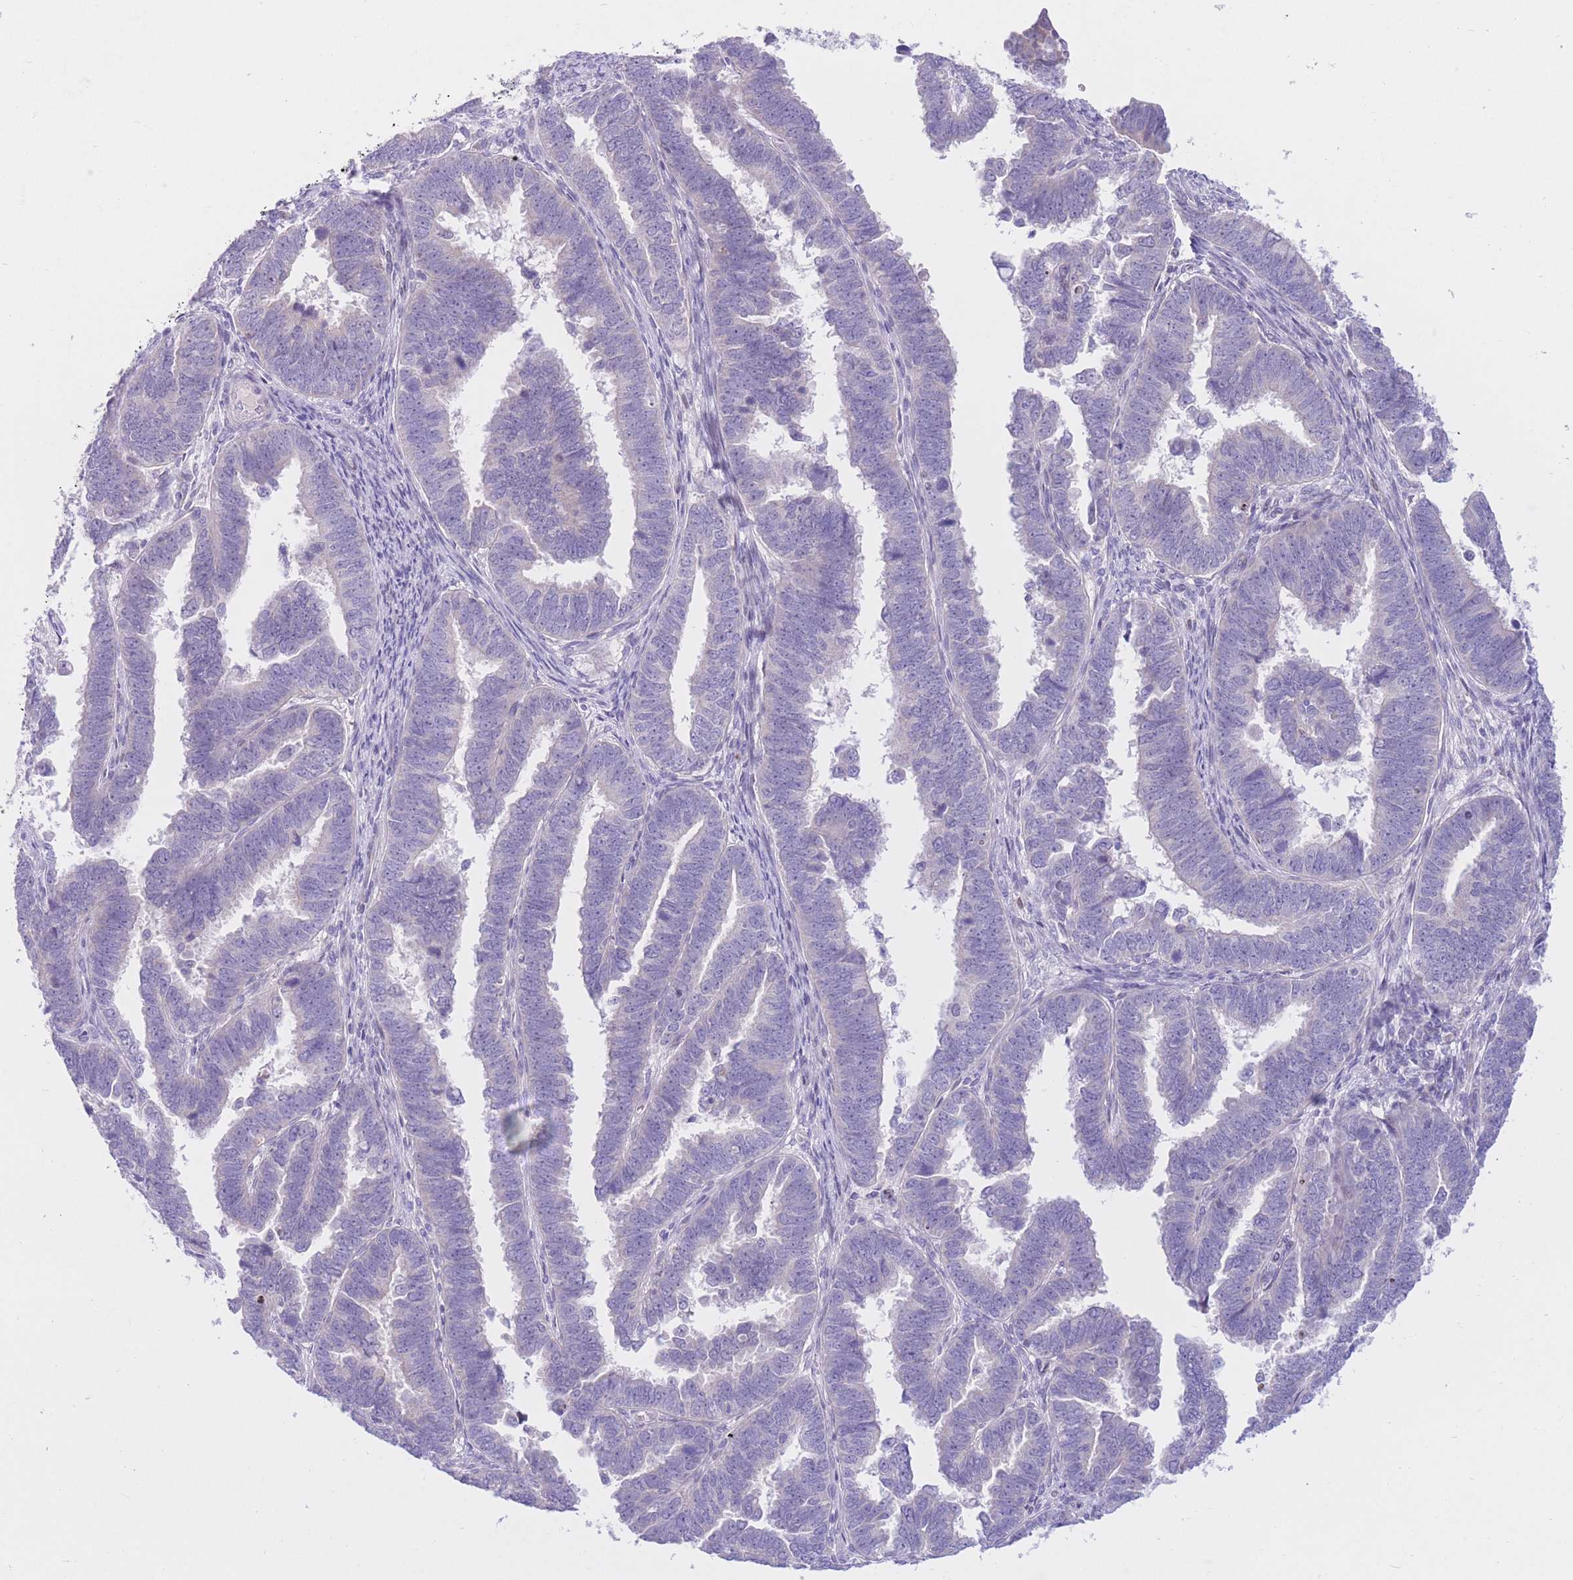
{"staining": {"intensity": "negative", "quantity": "none", "location": "none"}, "tissue": "endometrial cancer", "cell_type": "Tumor cells", "image_type": "cancer", "snomed": [{"axis": "morphology", "description": "Adenocarcinoma, NOS"}, {"axis": "topography", "description": "Endometrium"}], "caption": "Tumor cells show no significant protein expression in endometrial cancer.", "gene": "RPL39L", "patient": {"sex": "female", "age": 75}}